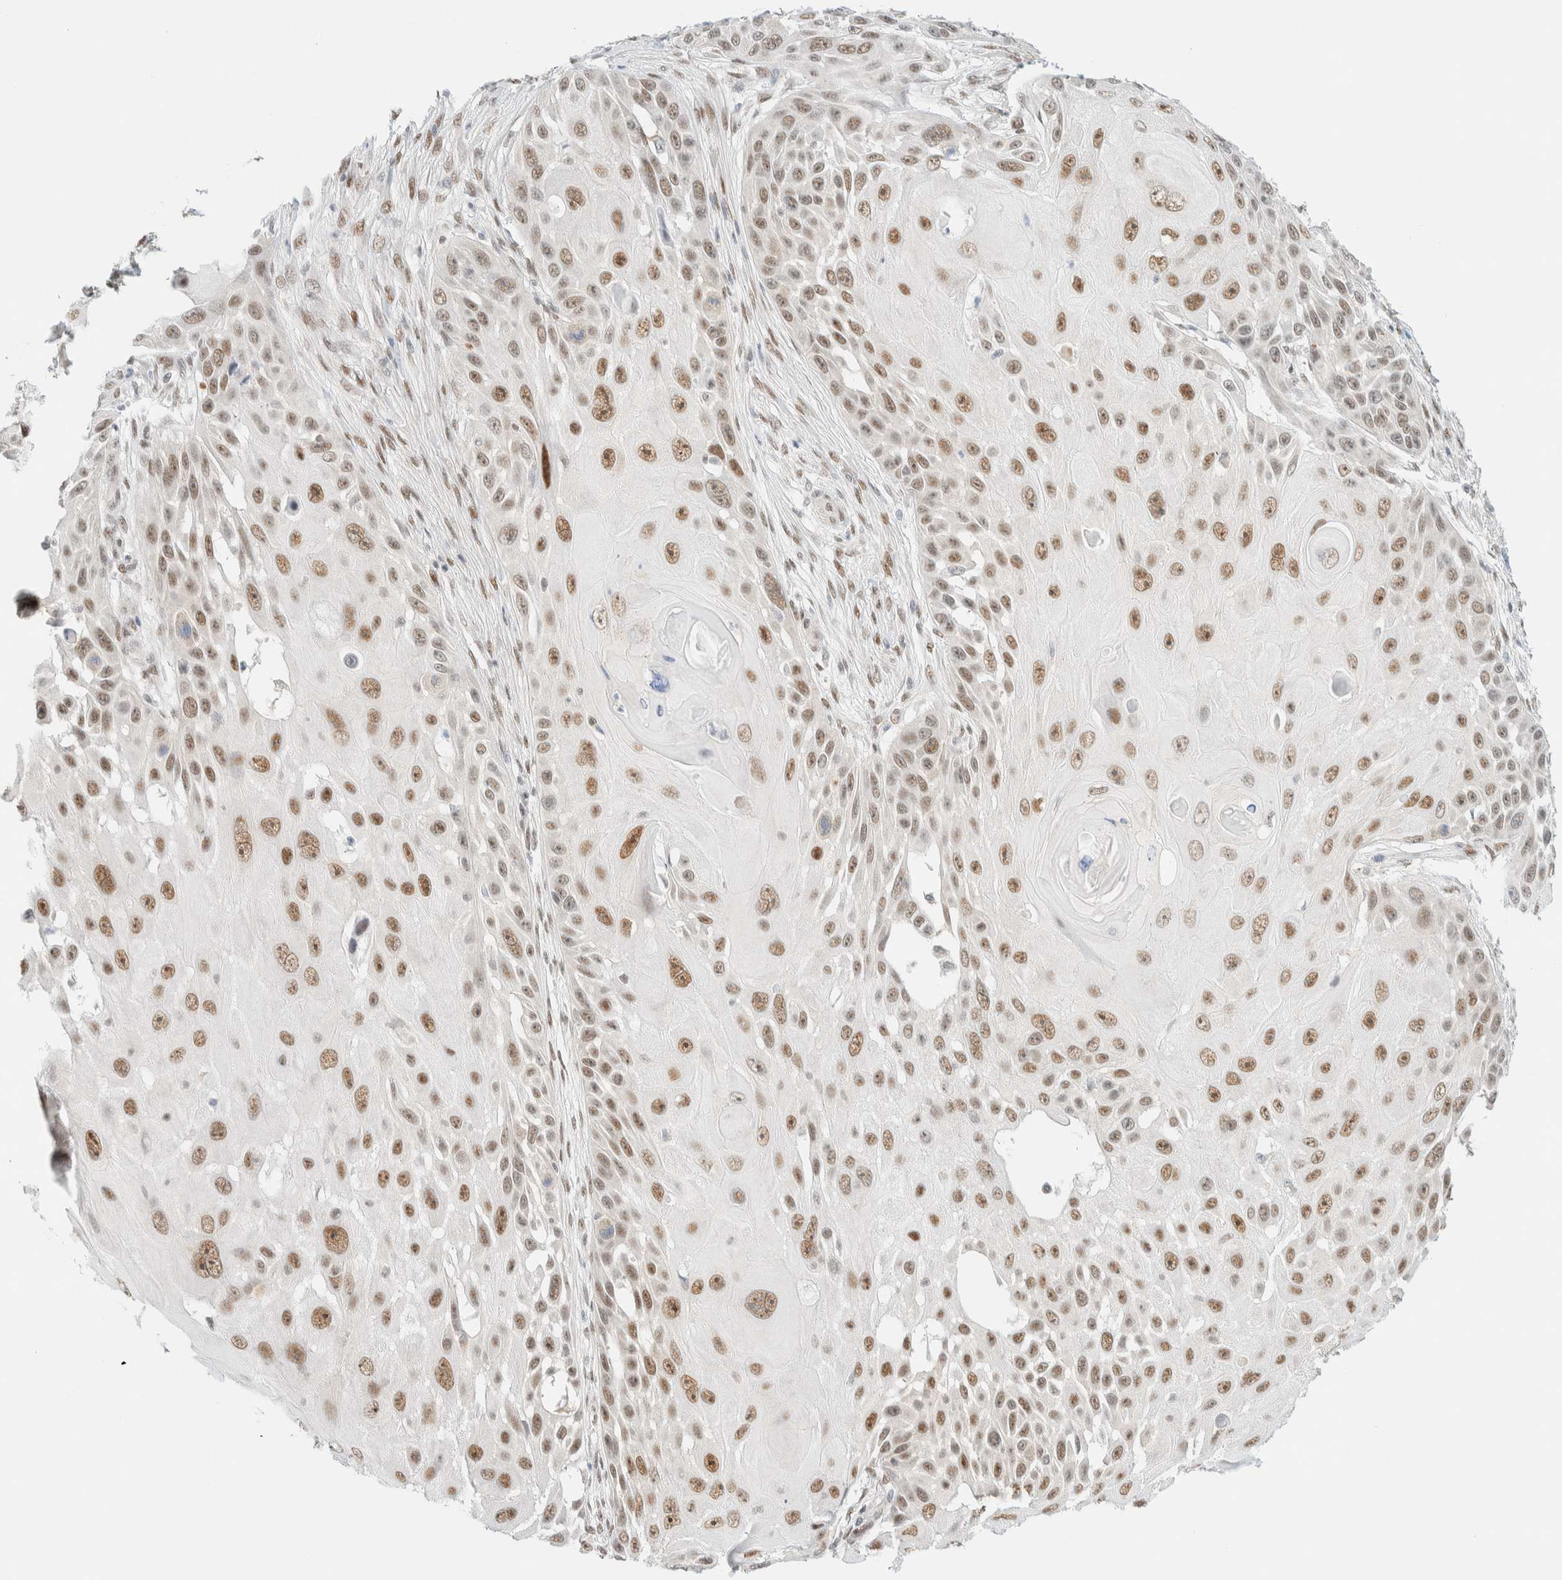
{"staining": {"intensity": "moderate", "quantity": ">75%", "location": "nuclear"}, "tissue": "skin cancer", "cell_type": "Tumor cells", "image_type": "cancer", "snomed": [{"axis": "morphology", "description": "Squamous cell carcinoma, NOS"}, {"axis": "topography", "description": "Skin"}], "caption": "Moderate nuclear positivity for a protein is seen in approximately >75% of tumor cells of skin squamous cell carcinoma using IHC.", "gene": "PYGO2", "patient": {"sex": "female", "age": 44}}